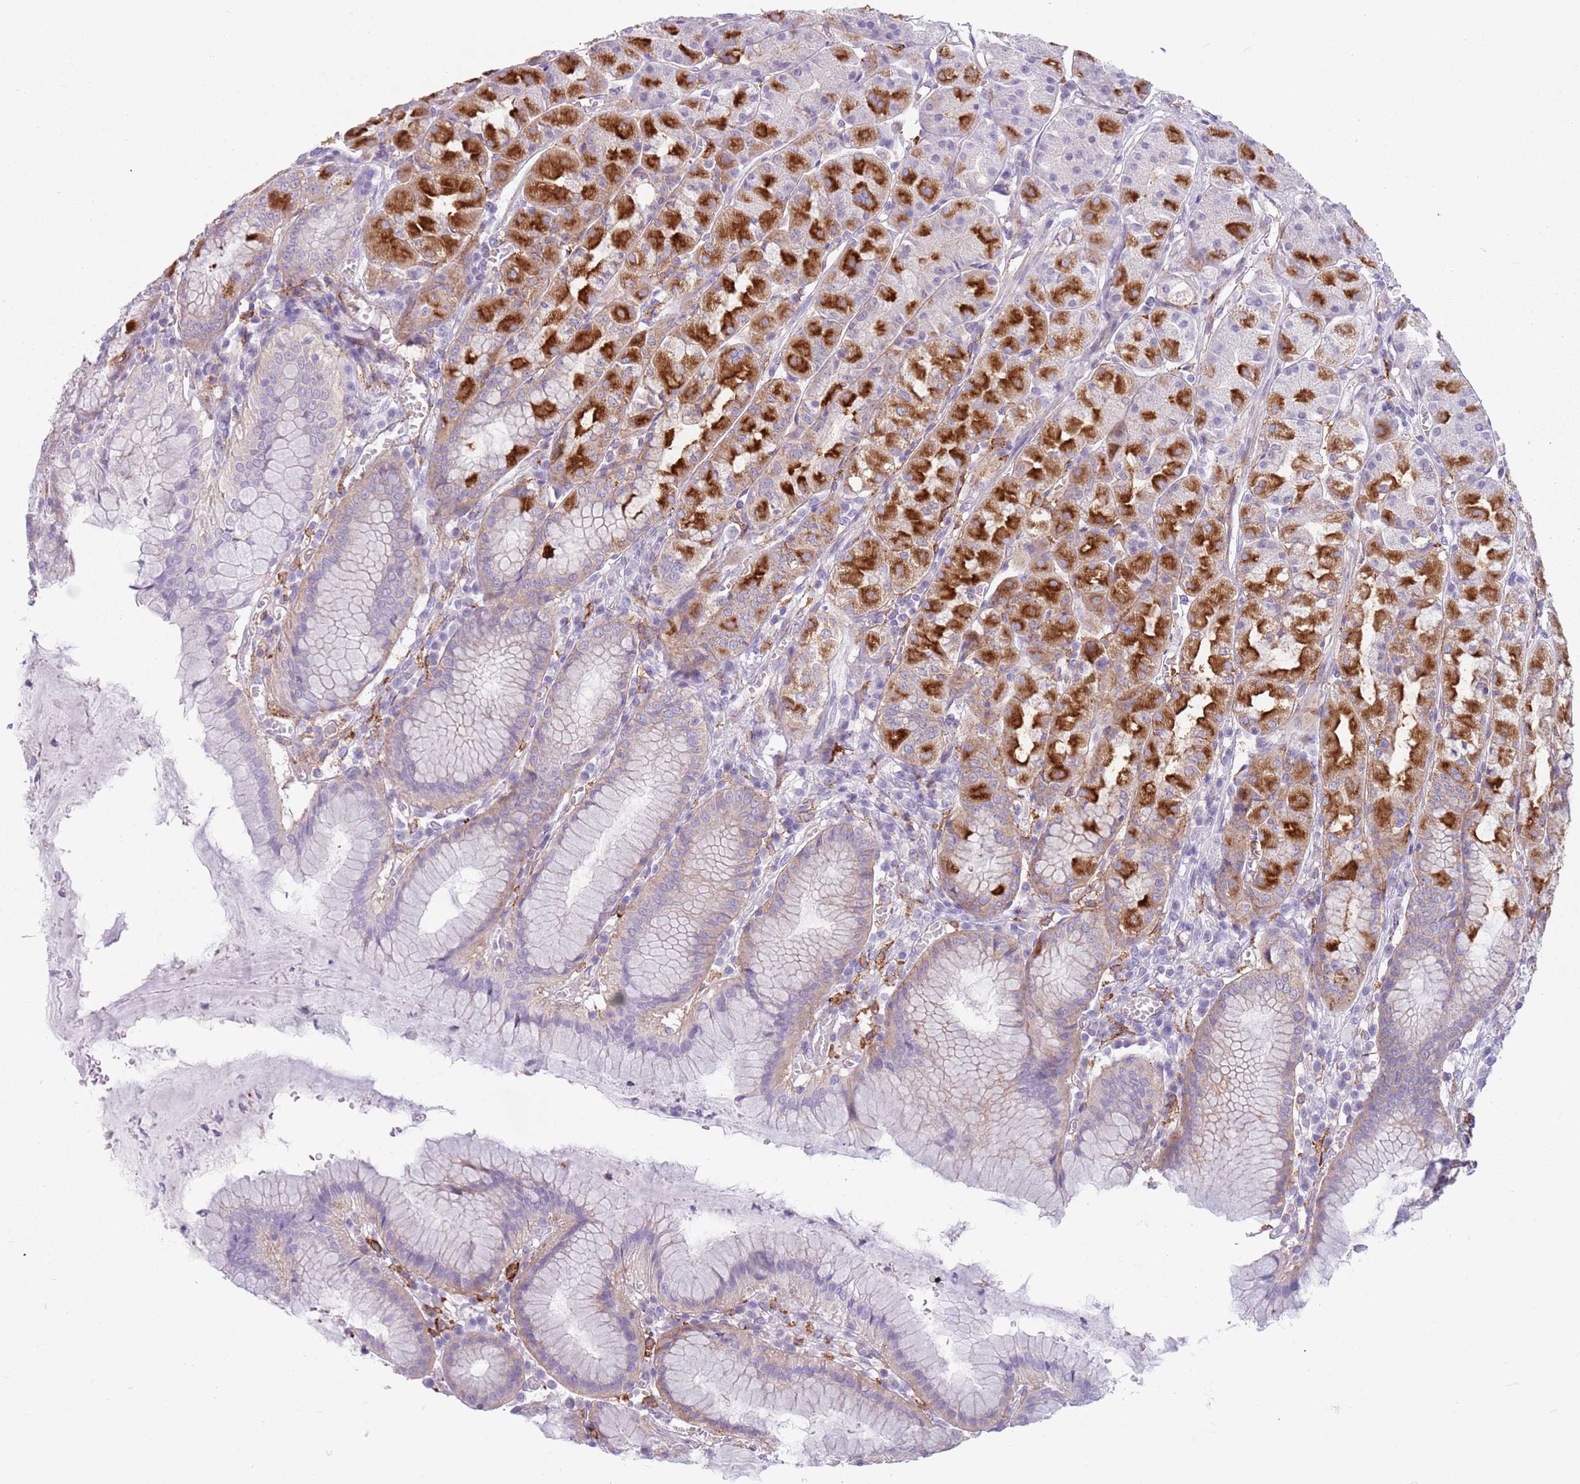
{"staining": {"intensity": "strong", "quantity": "25%-75%", "location": "cytoplasmic/membranous"}, "tissue": "stomach", "cell_type": "Glandular cells", "image_type": "normal", "snomed": [{"axis": "morphology", "description": "Normal tissue, NOS"}, {"axis": "topography", "description": "Stomach"}], "caption": "An immunohistochemistry (IHC) histopathology image of normal tissue is shown. Protein staining in brown shows strong cytoplasmic/membranous positivity in stomach within glandular cells.", "gene": "SNX6", "patient": {"sex": "male", "age": 55}}